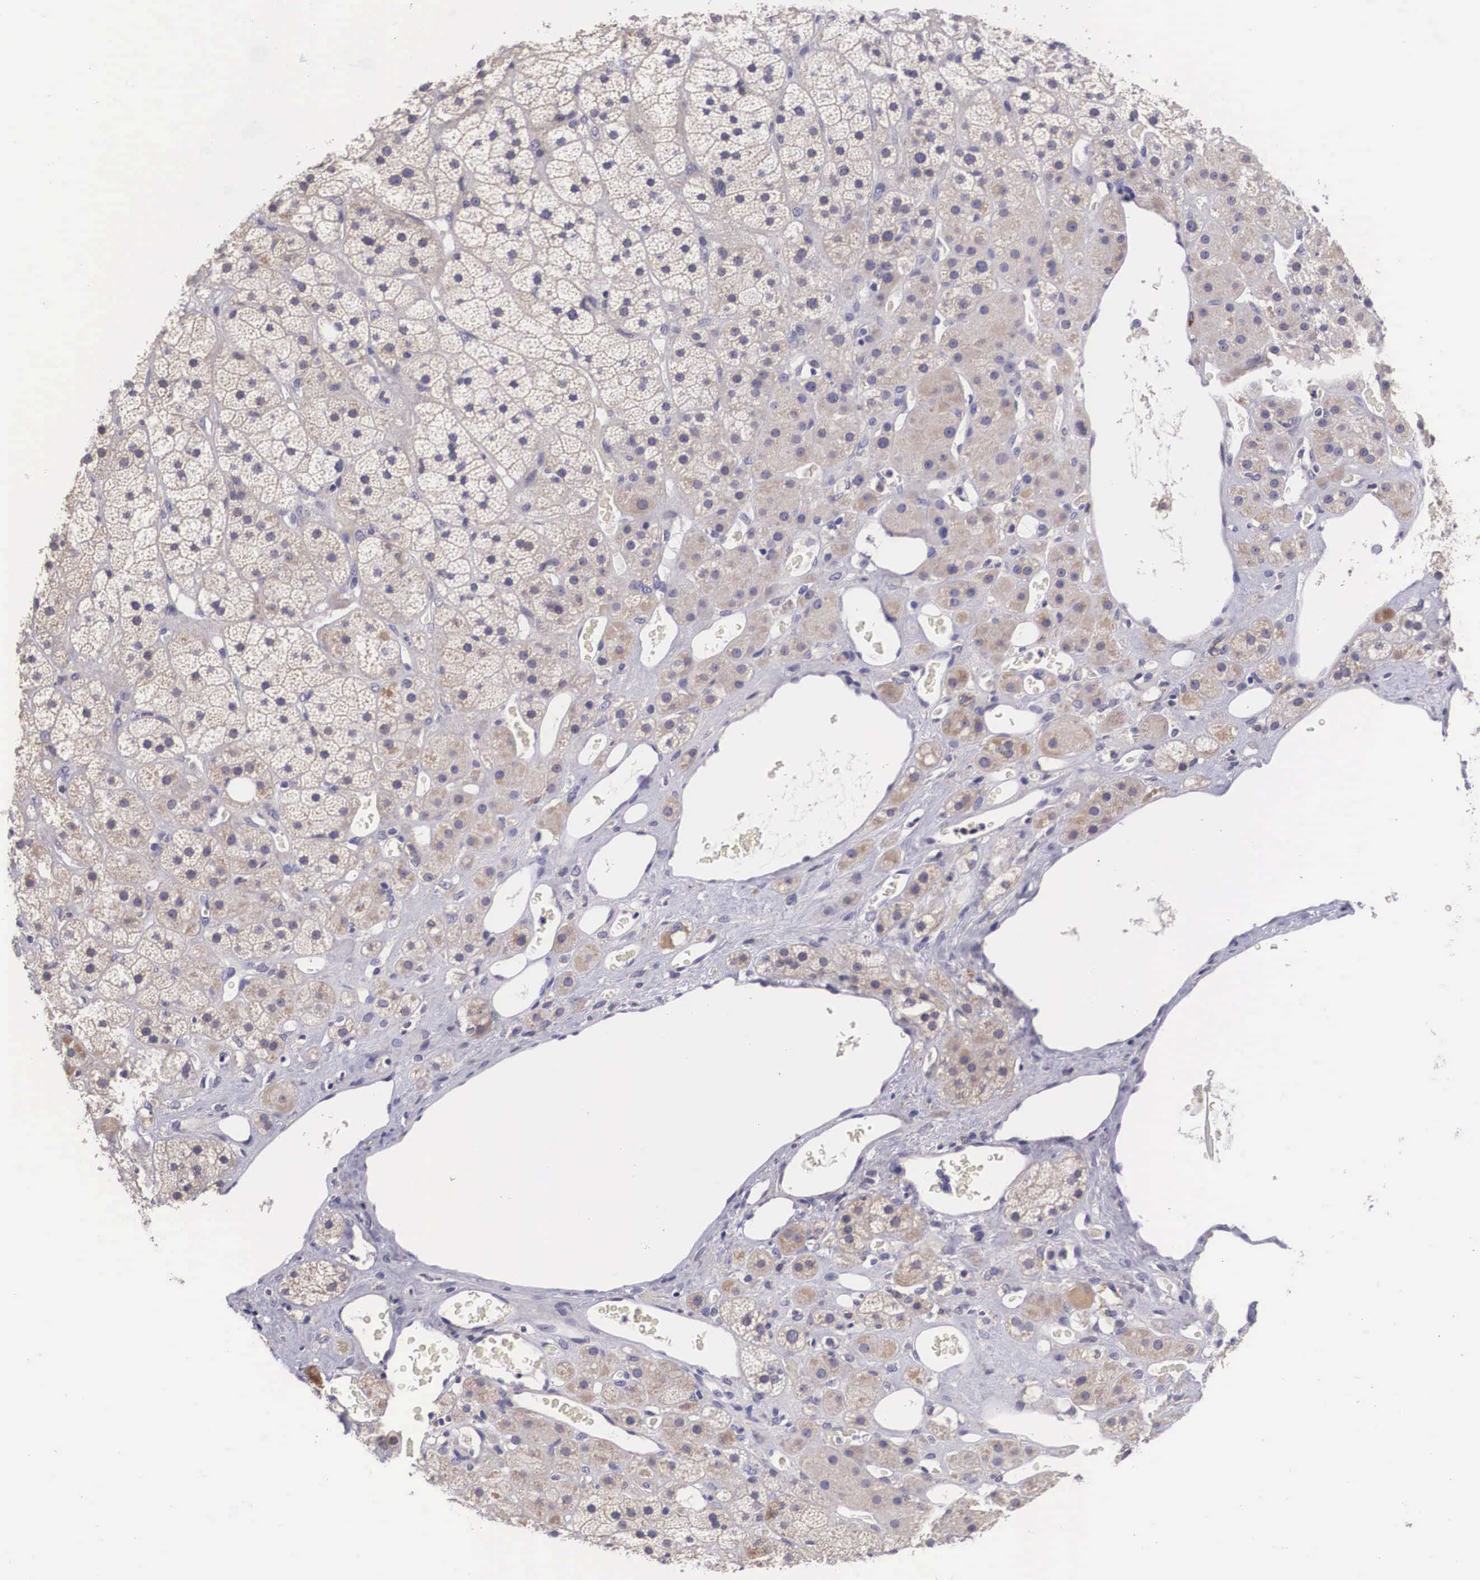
{"staining": {"intensity": "weak", "quantity": "25%-75%", "location": "cytoplasmic/membranous"}, "tissue": "adrenal gland", "cell_type": "Glandular cells", "image_type": "normal", "snomed": [{"axis": "morphology", "description": "Normal tissue, NOS"}, {"axis": "topography", "description": "Adrenal gland"}], "caption": "High-magnification brightfield microscopy of unremarkable adrenal gland stained with DAB (brown) and counterstained with hematoxylin (blue). glandular cells exhibit weak cytoplasmic/membranous expression is seen in about25%-75% of cells.", "gene": "ARG2", "patient": {"sex": "male", "age": 57}}